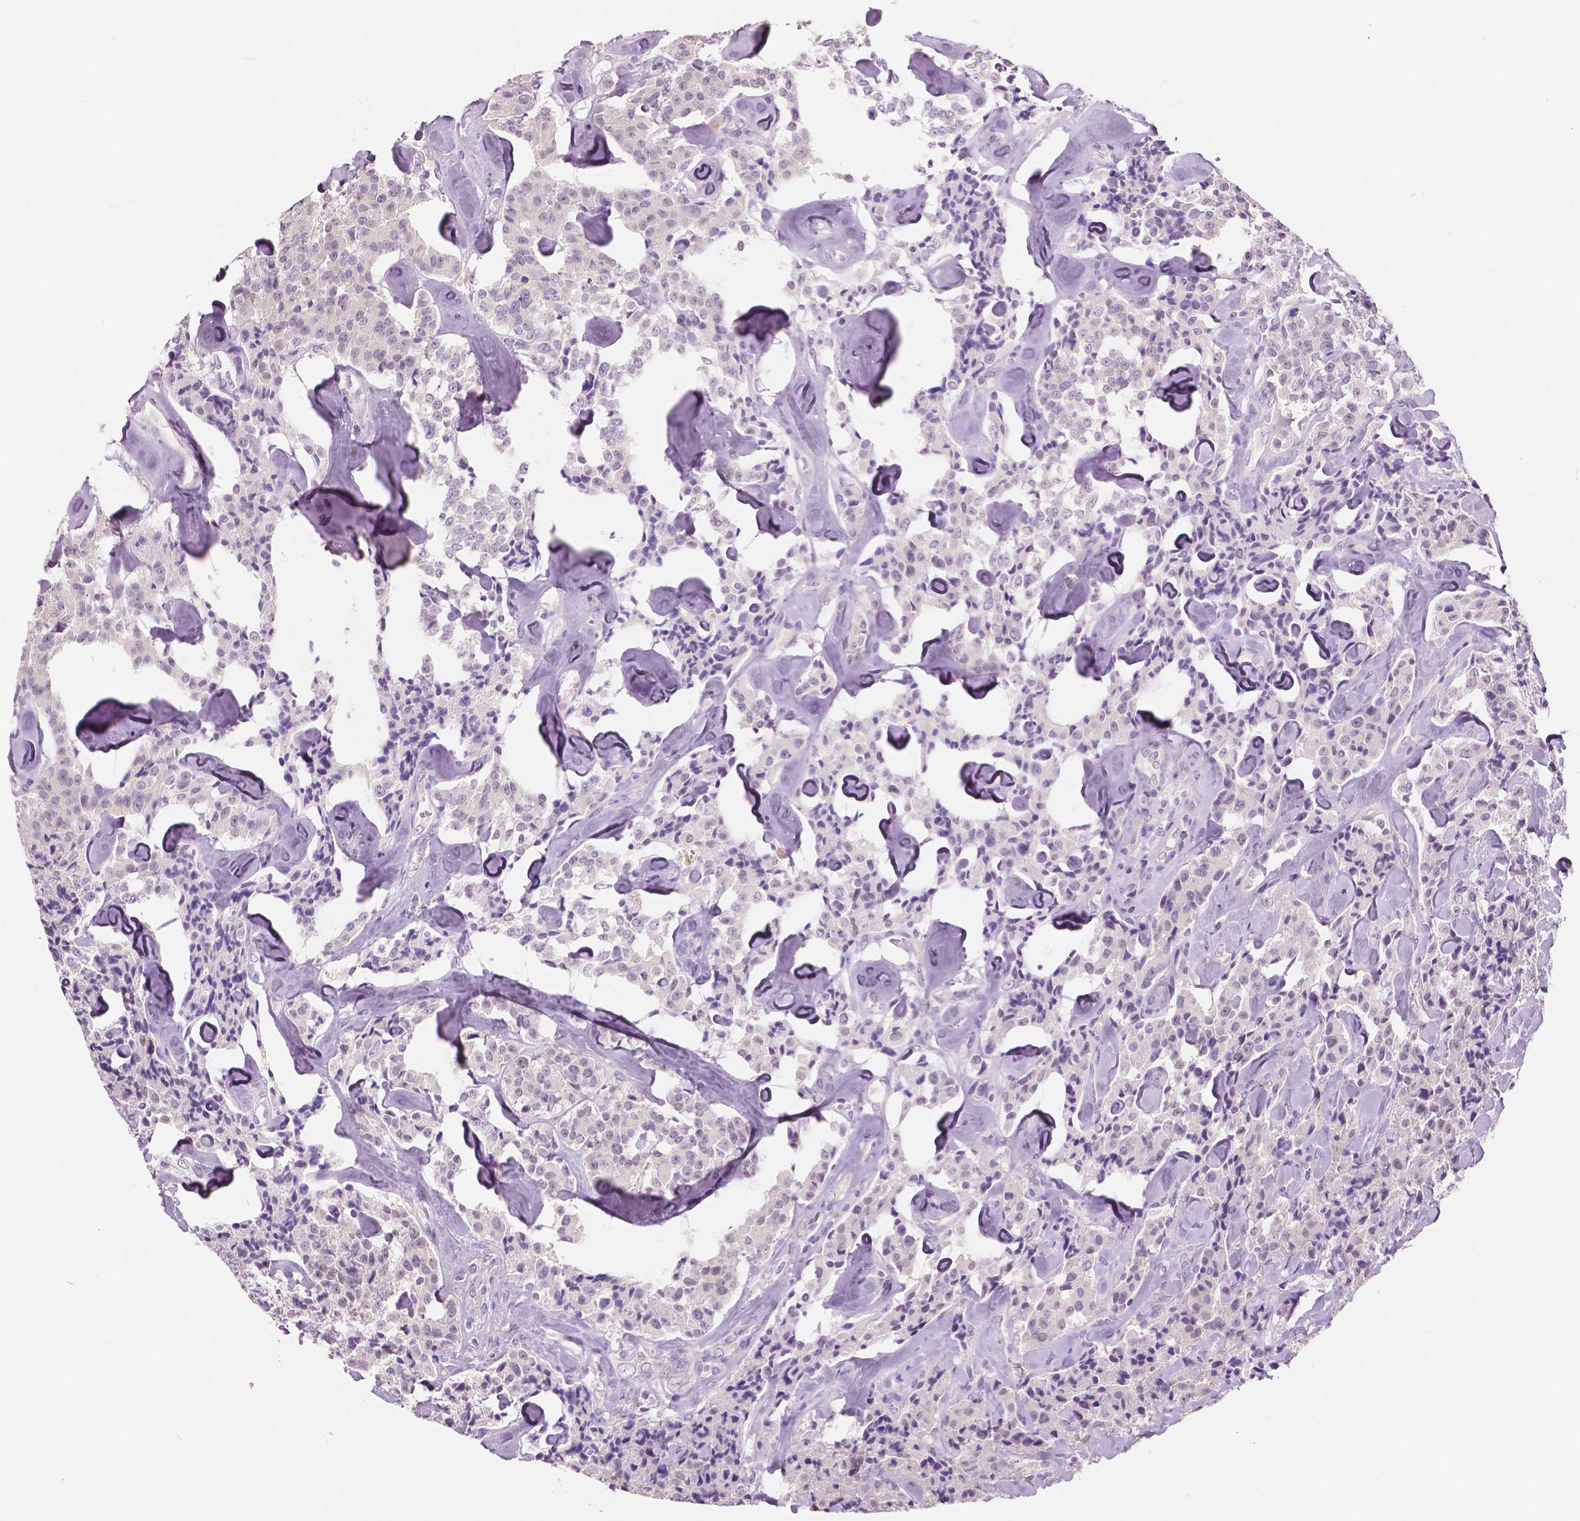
{"staining": {"intensity": "negative", "quantity": "none", "location": "none"}, "tissue": "carcinoid", "cell_type": "Tumor cells", "image_type": "cancer", "snomed": [{"axis": "morphology", "description": "Carcinoid, malignant, NOS"}, {"axis": "topography", "description": "Pancreas"}], "caption": "IHC of human carcinoid demonstrates no expression in tumor cells.", "gene": "TKFC", "patient": {"sex": "male", "age": 41}}